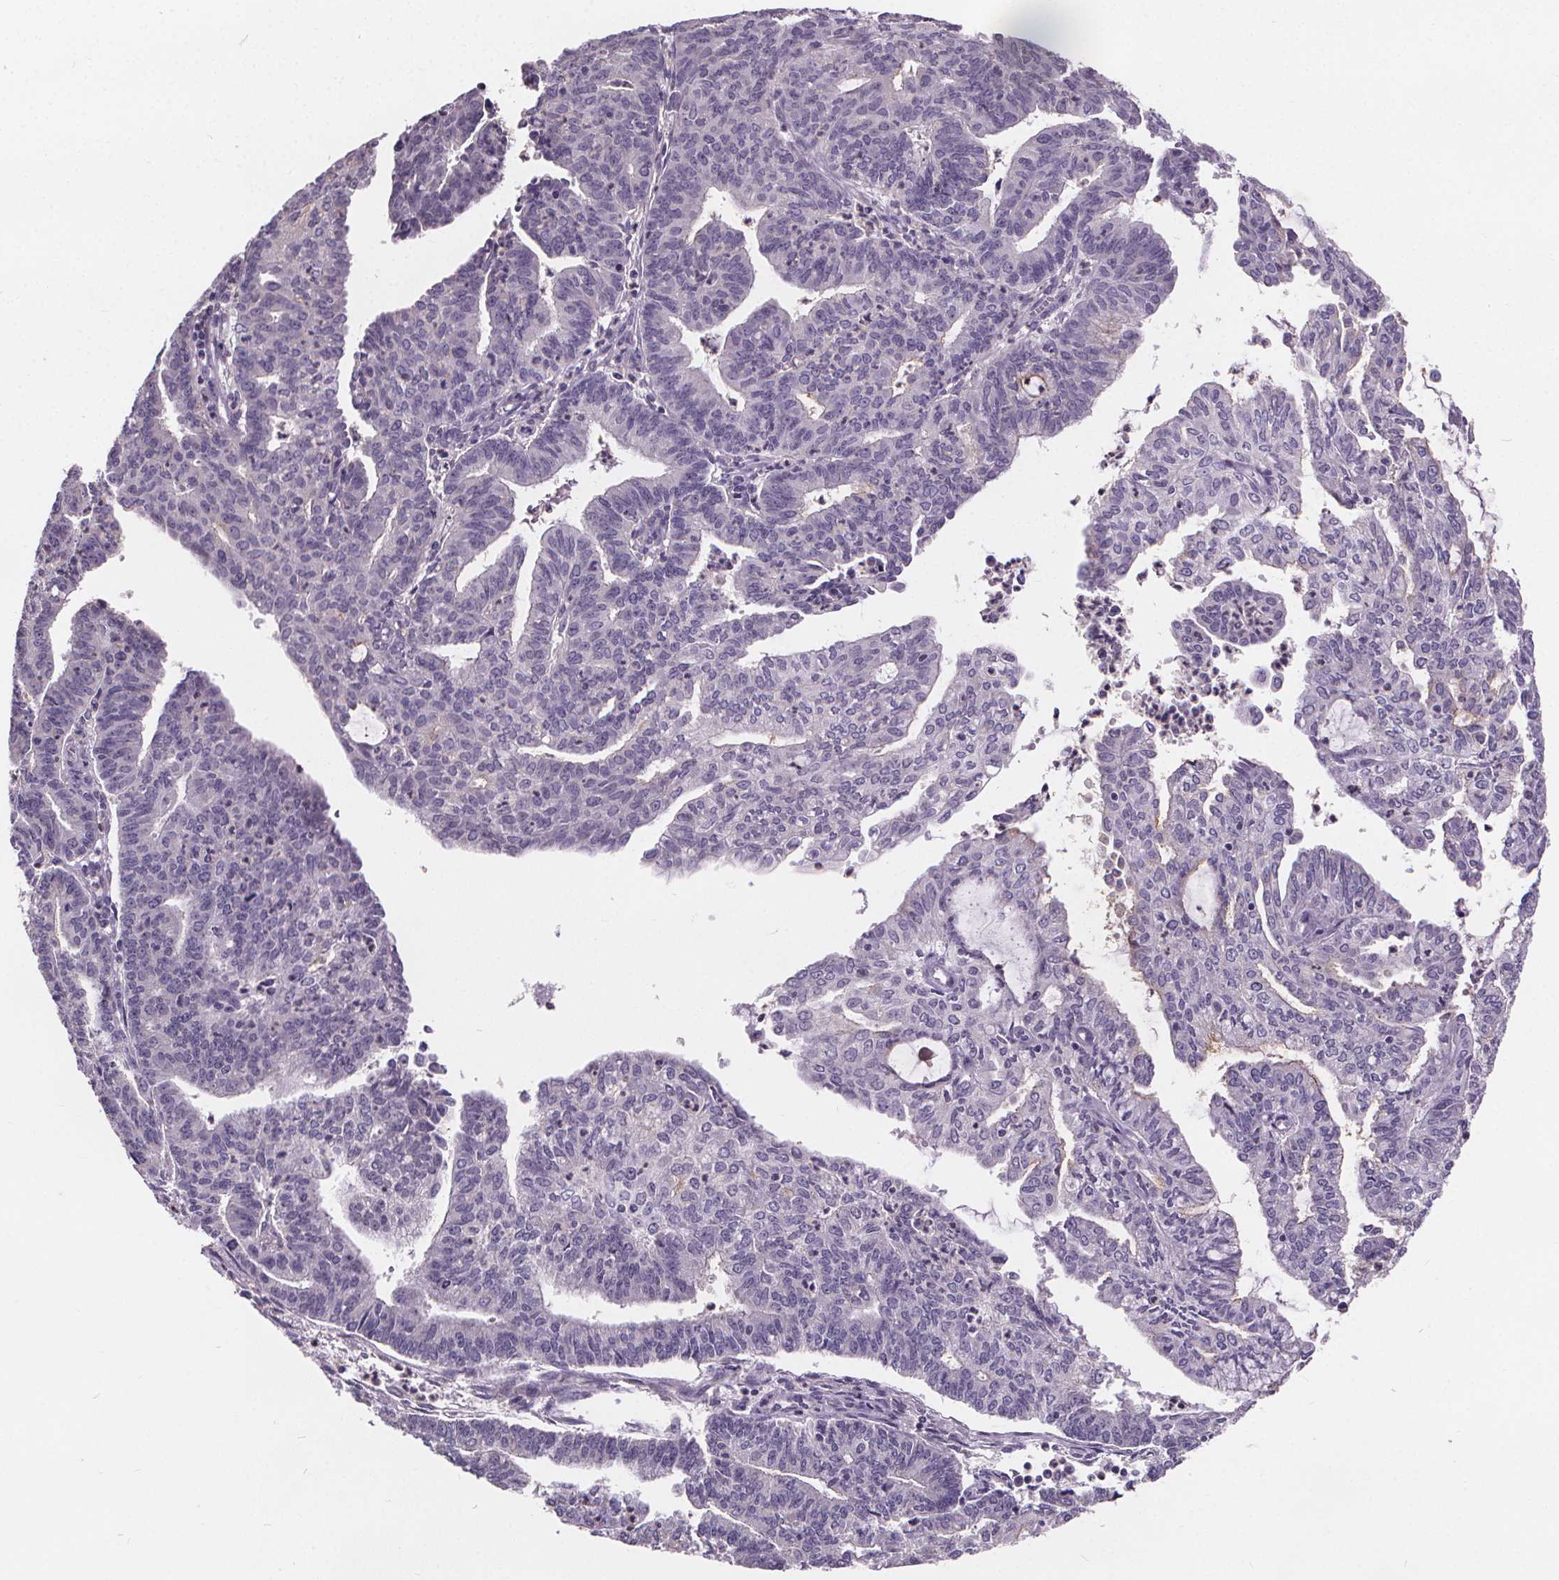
{"staining": {"intensity": "negative", "quantity": "none", "location": "none"}, "tissue": "endometrial cancer", "cell_type": "Tumor cells", "image_type": "cancer", "snomed": [{"axis": "morphology", "description": "Adenocarcinoma, NOS"}, {"axis": "topography", "description": "Endometrium"}], "caption": "Photomicrograph shows no protein staining in tumor cells of endometrial cancer tissue.", "gene": "ATP6V1D", "patient": {"sex": "female", "age": 61}}